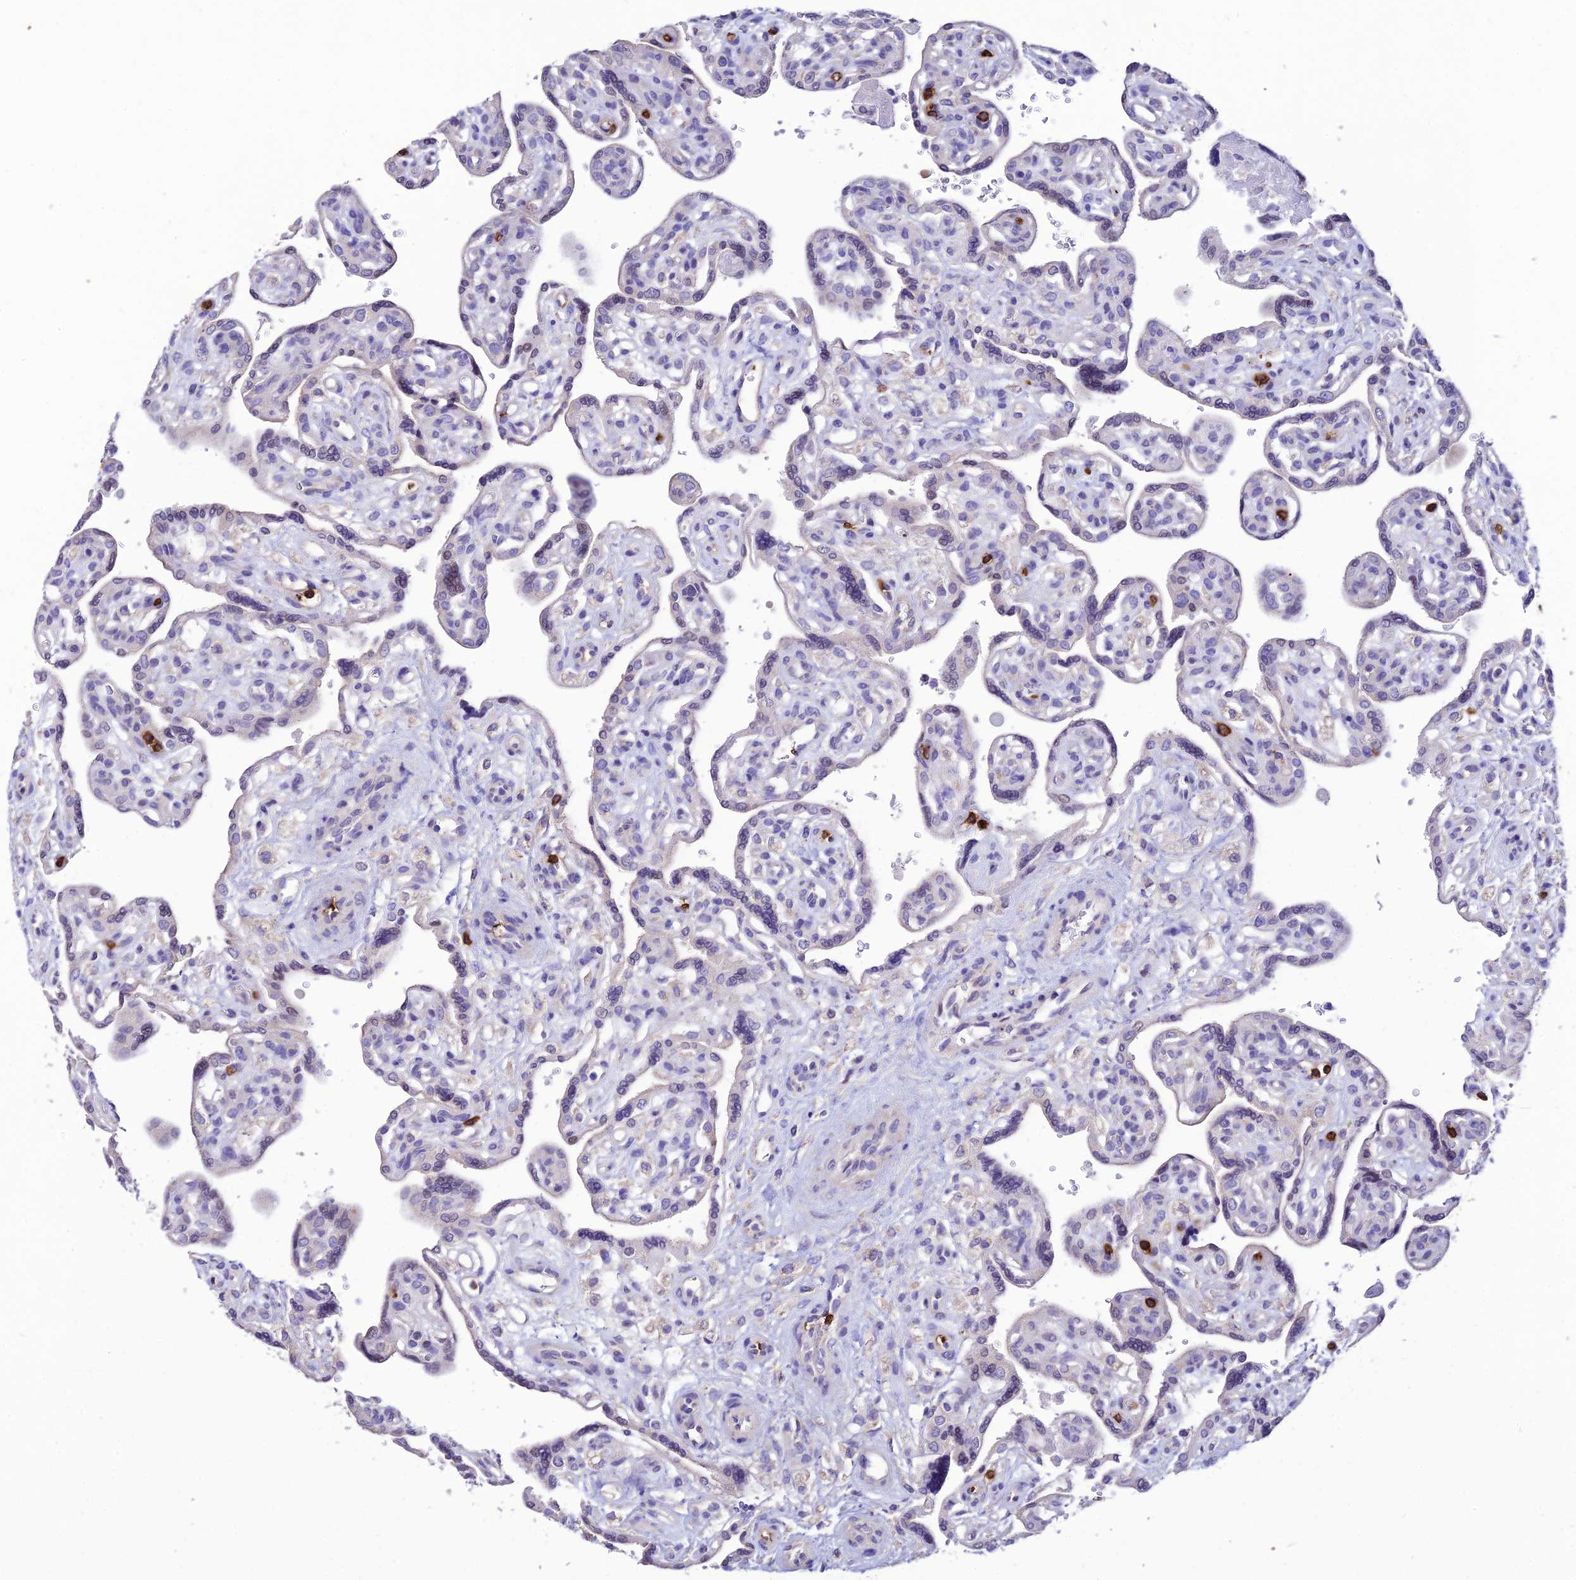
{"staining": {"intensity": "negative", "quantity": "none", "location": "none"}, "tissue": "placenta", "cell_type": "Trophoblastic cells", "image_type": "normal", "snomed": [{"axis": "morphology", "description": "Normal tissue, NOS"}, {"axis": "topography", "description": "Placenta"}], "caption": "Photomicrograph shows no protein expression in trophoblastic cells of unremarkable placenta. (Stains: DAB (3,3'-diaminobenzidine) IHC with hematoxylin counter stain, Microscopy: brightfield microscopy at high magnification).", "gene": "PTPRCAP", "patient": {"sex": "female", "age": 39}}